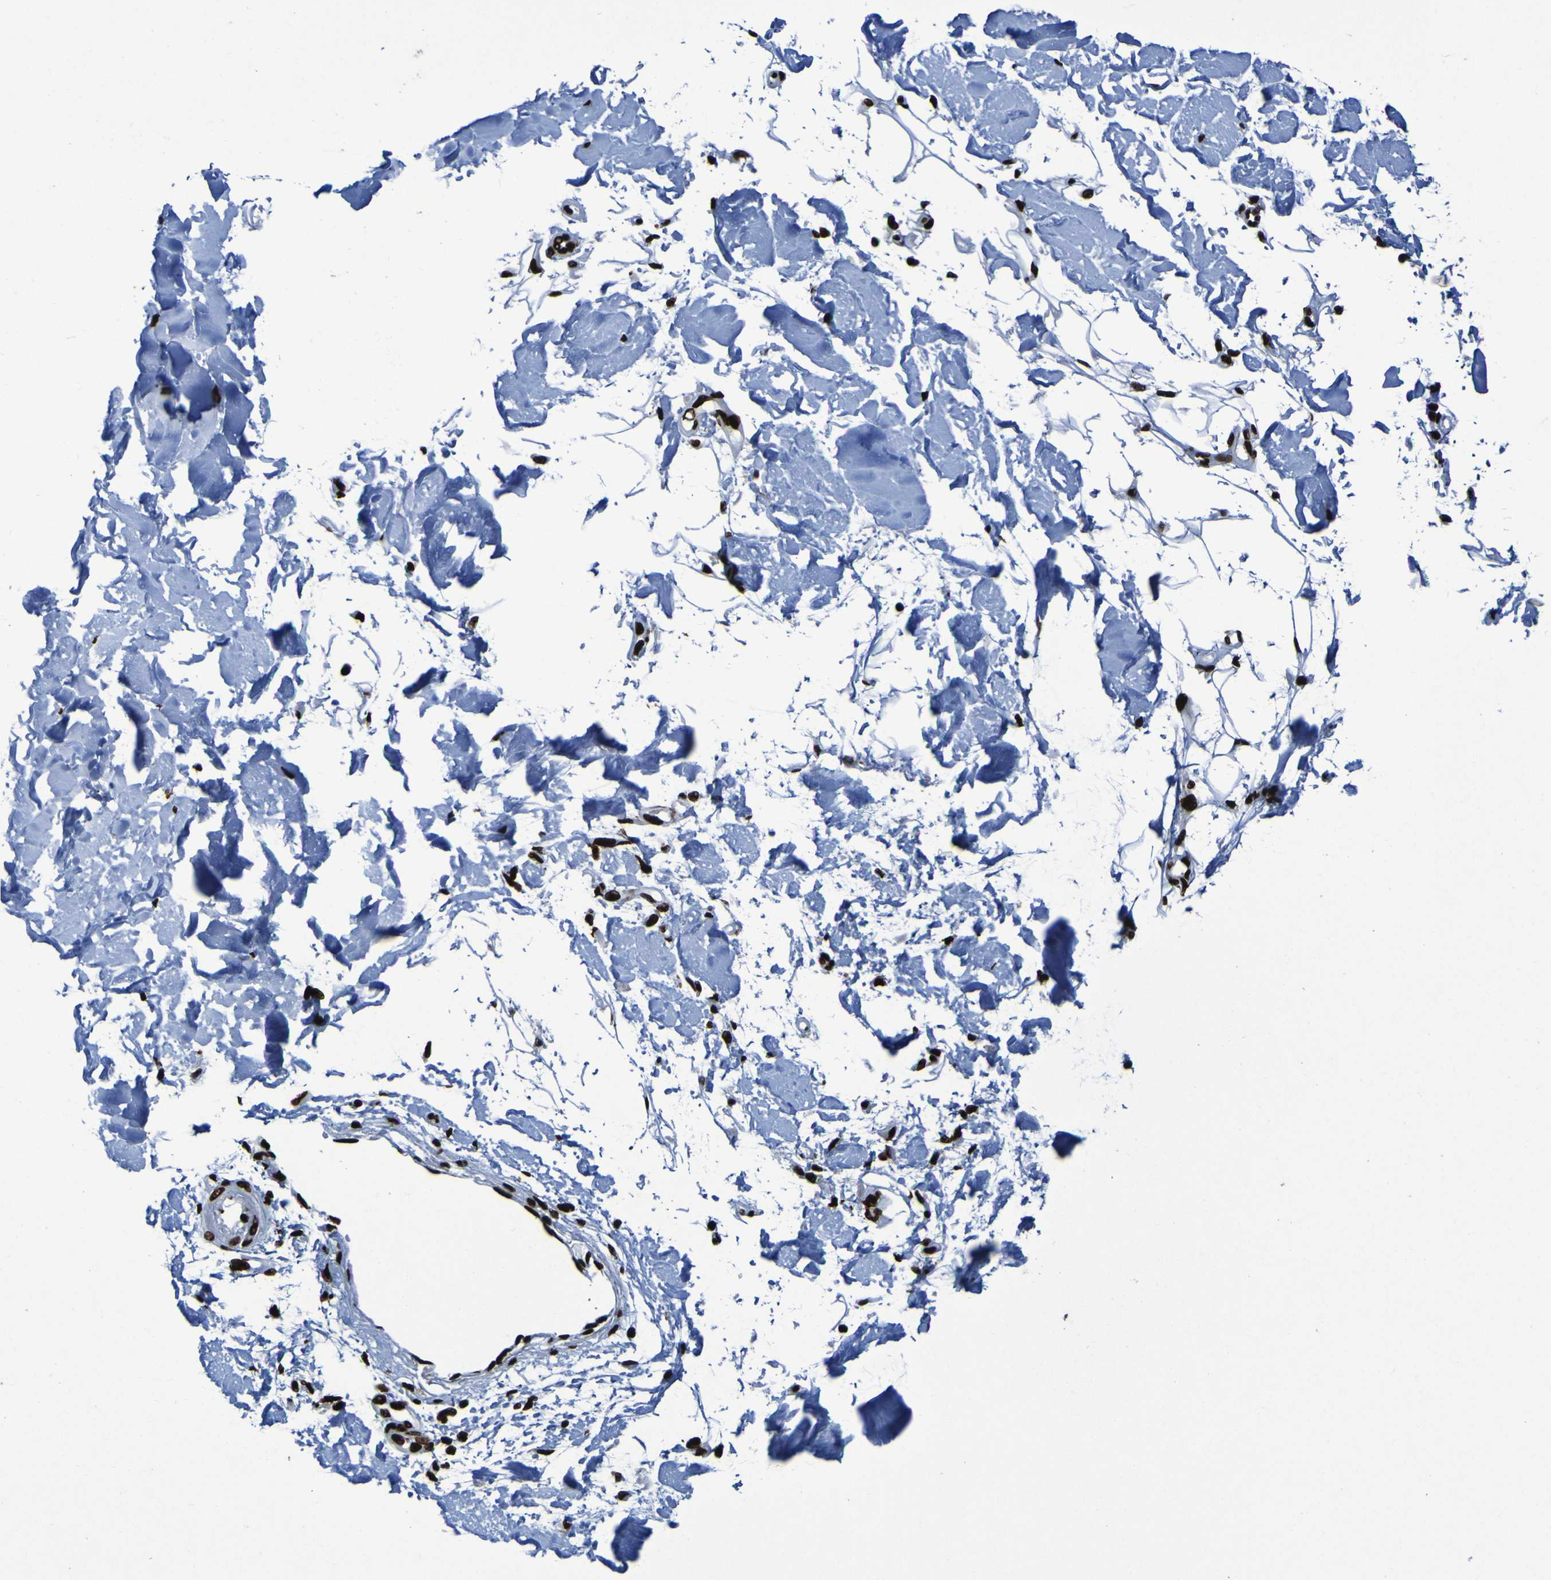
{"staining": {"intensity": "strong", "quantity": ">75%", "location": "nuclear"}, "tissue": "adipose tissue", "cell_type": "Adipocytes", "image_type": "normal", "snomed": [{"axis": "morphology", "description": "Squamous cell carcinoma, NOS"}, {"axis": "topography", "description": "Skin"}], "caption": "This histopathology image exhibits normal adipose tissue stained with immunohistochemistry to label a protein in brown. The nuclear of adipocytes show strong positivity for the protein. Nuclei are counter-stained blue.", "gene": "NPM1", "patient": {"sex": "male", "age": 83}}